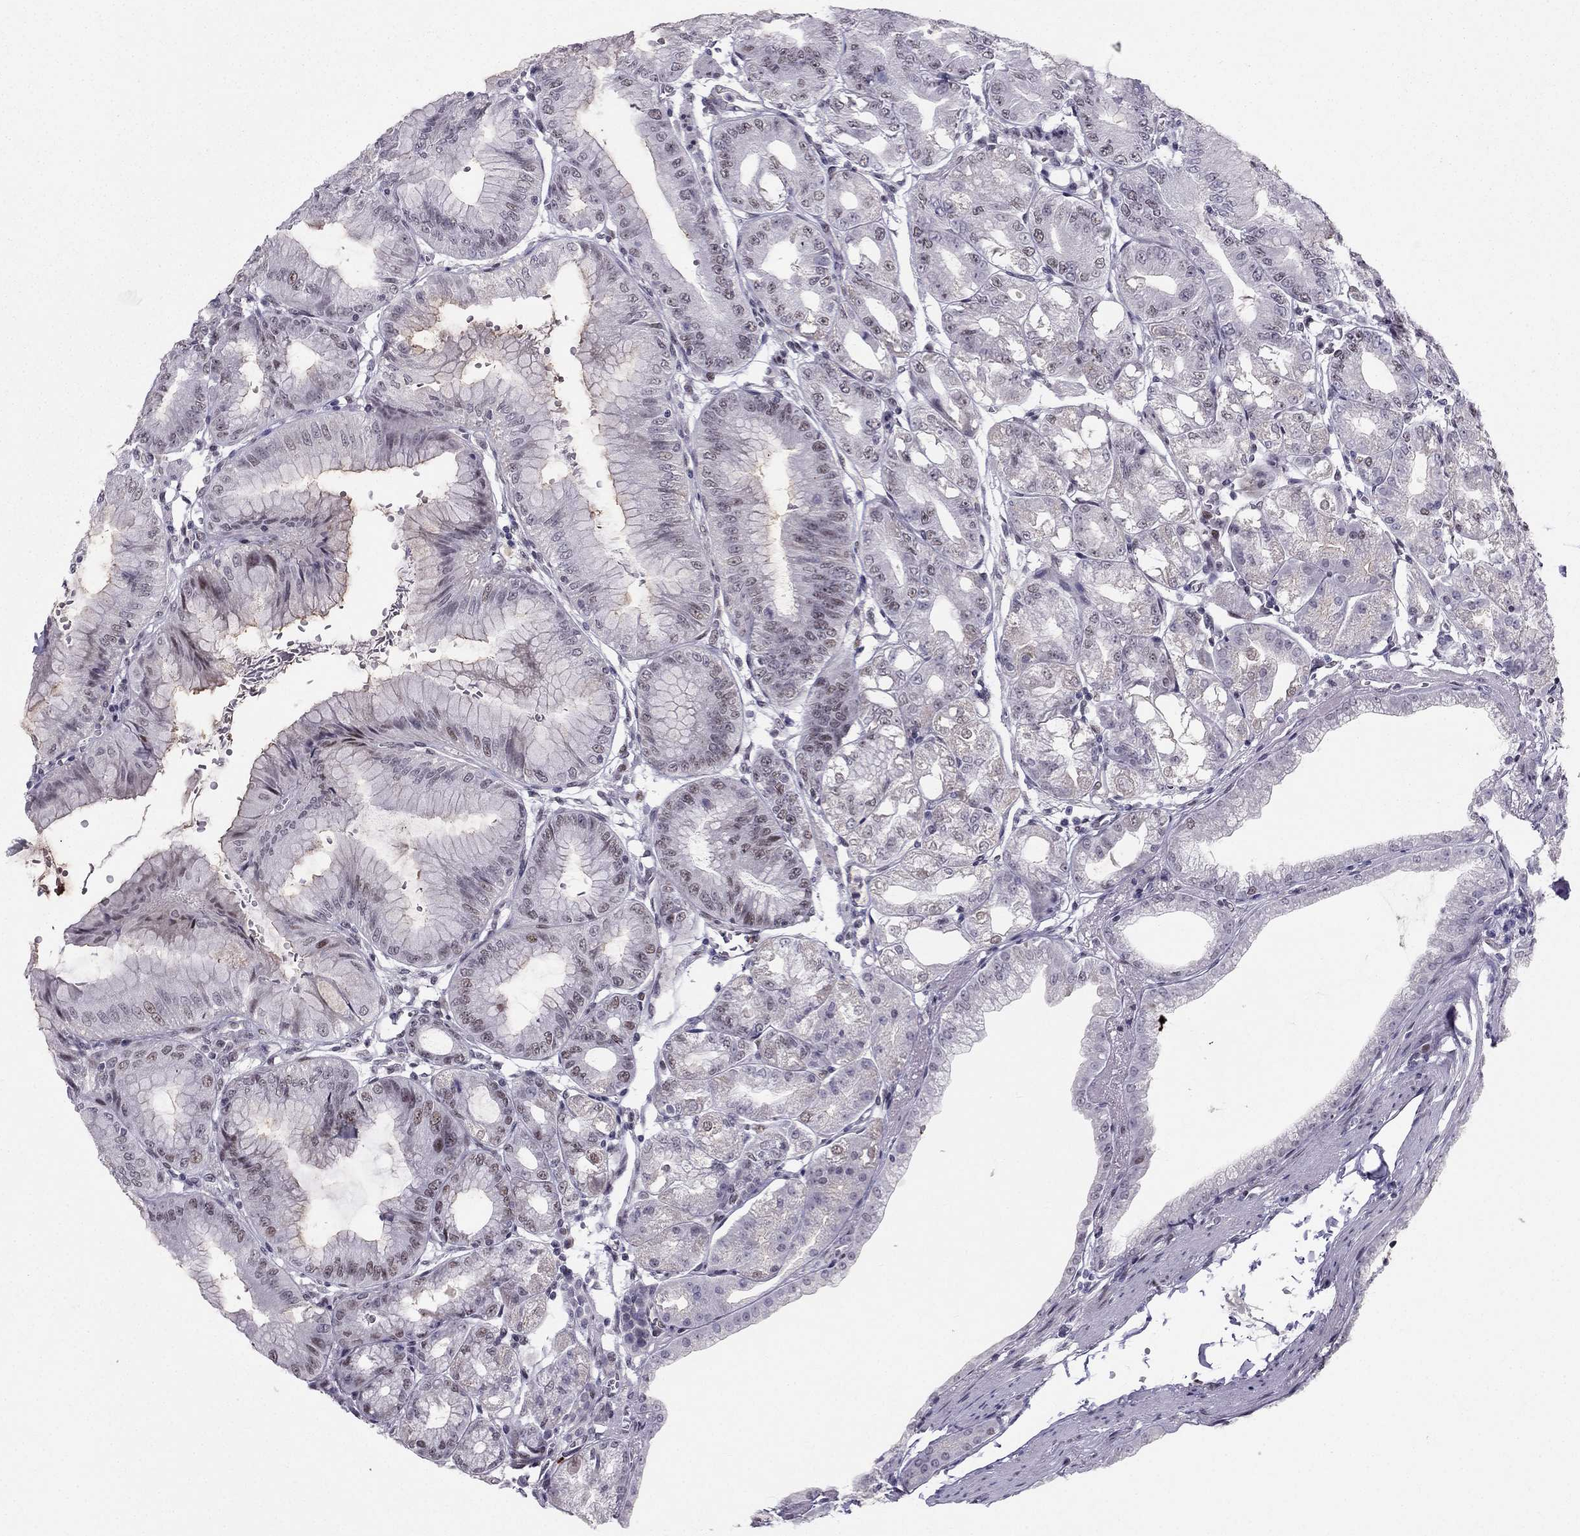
{"staining": {"intensity": "weak", "quantity": "25%-75%", "location": "nuclear"}, "tissue": "stomach", "cell_type": "Glandular cells", "image_type": "normal", "snomed": [{"axis": "morphology", "description": "Normal tissue, NOS"}, {"axis": "topography", "description": "Stomach"}], "caption": "A micrograph of human stomach stained for a protein shows weak nuclear brown staining in glandular cells.", "gene": "RPRD2", "patient": {"sex": "male", "age": 71}}